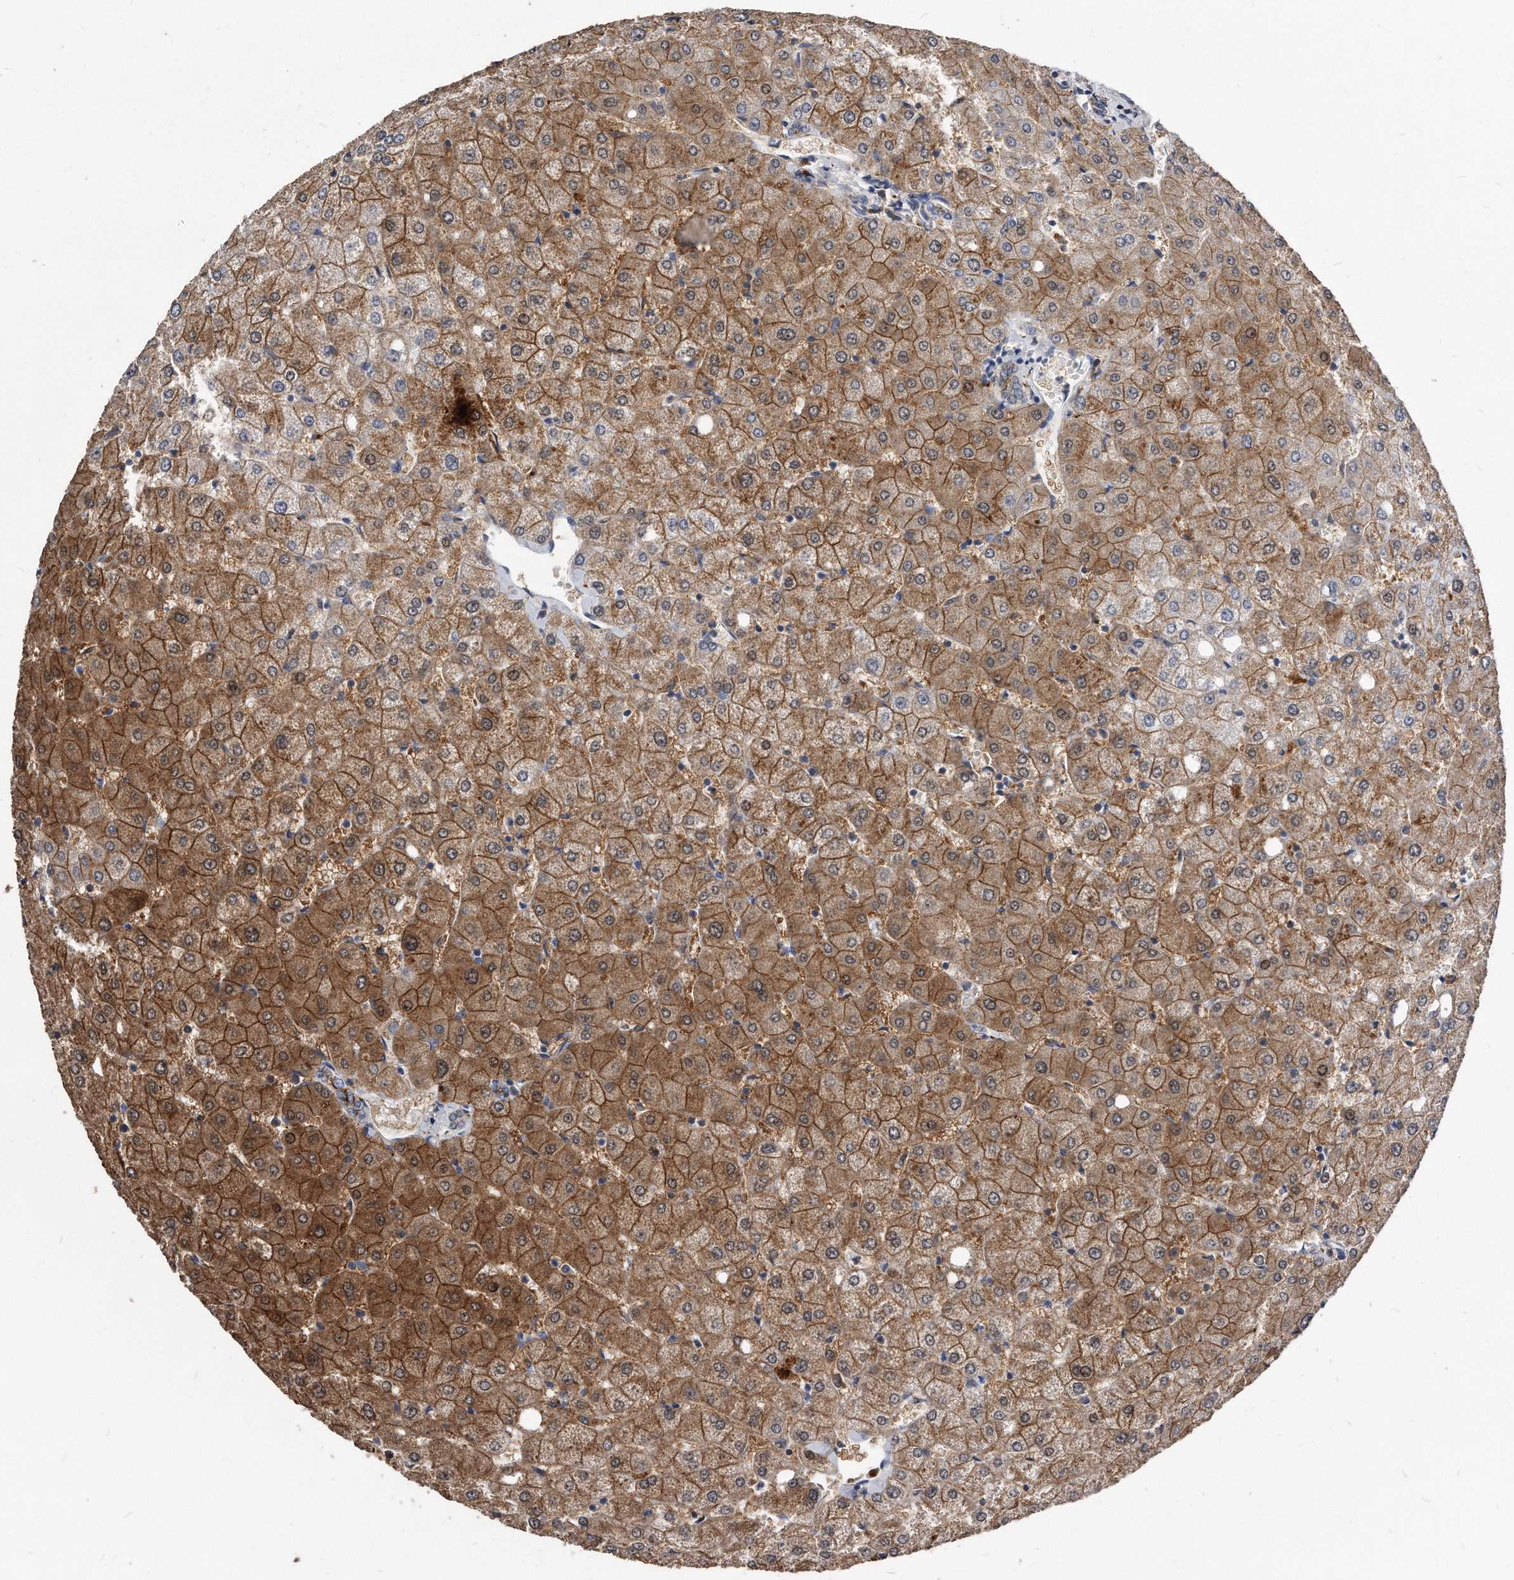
{"staining": {"intensity": "weak", "quantity": "25%-75%", "location": "cytoplasmic/membranous"}, "tissue": "liver", "cell_type": "Cholangiocytes", "image_type": "normal", "snomed": [{"axis": "morphology", "description": "Normal tissue, NOS"}, {"axis": "topography", "description": "Liver"}], "caption": "Brown immunohistochemical staining in normal liver demonstrates weak cytoplasmic/membranous staining in about 25%-75% of cholangiocytes.", "gene": "IL20RA", "patient": {"sex": "female", "age": 54}}